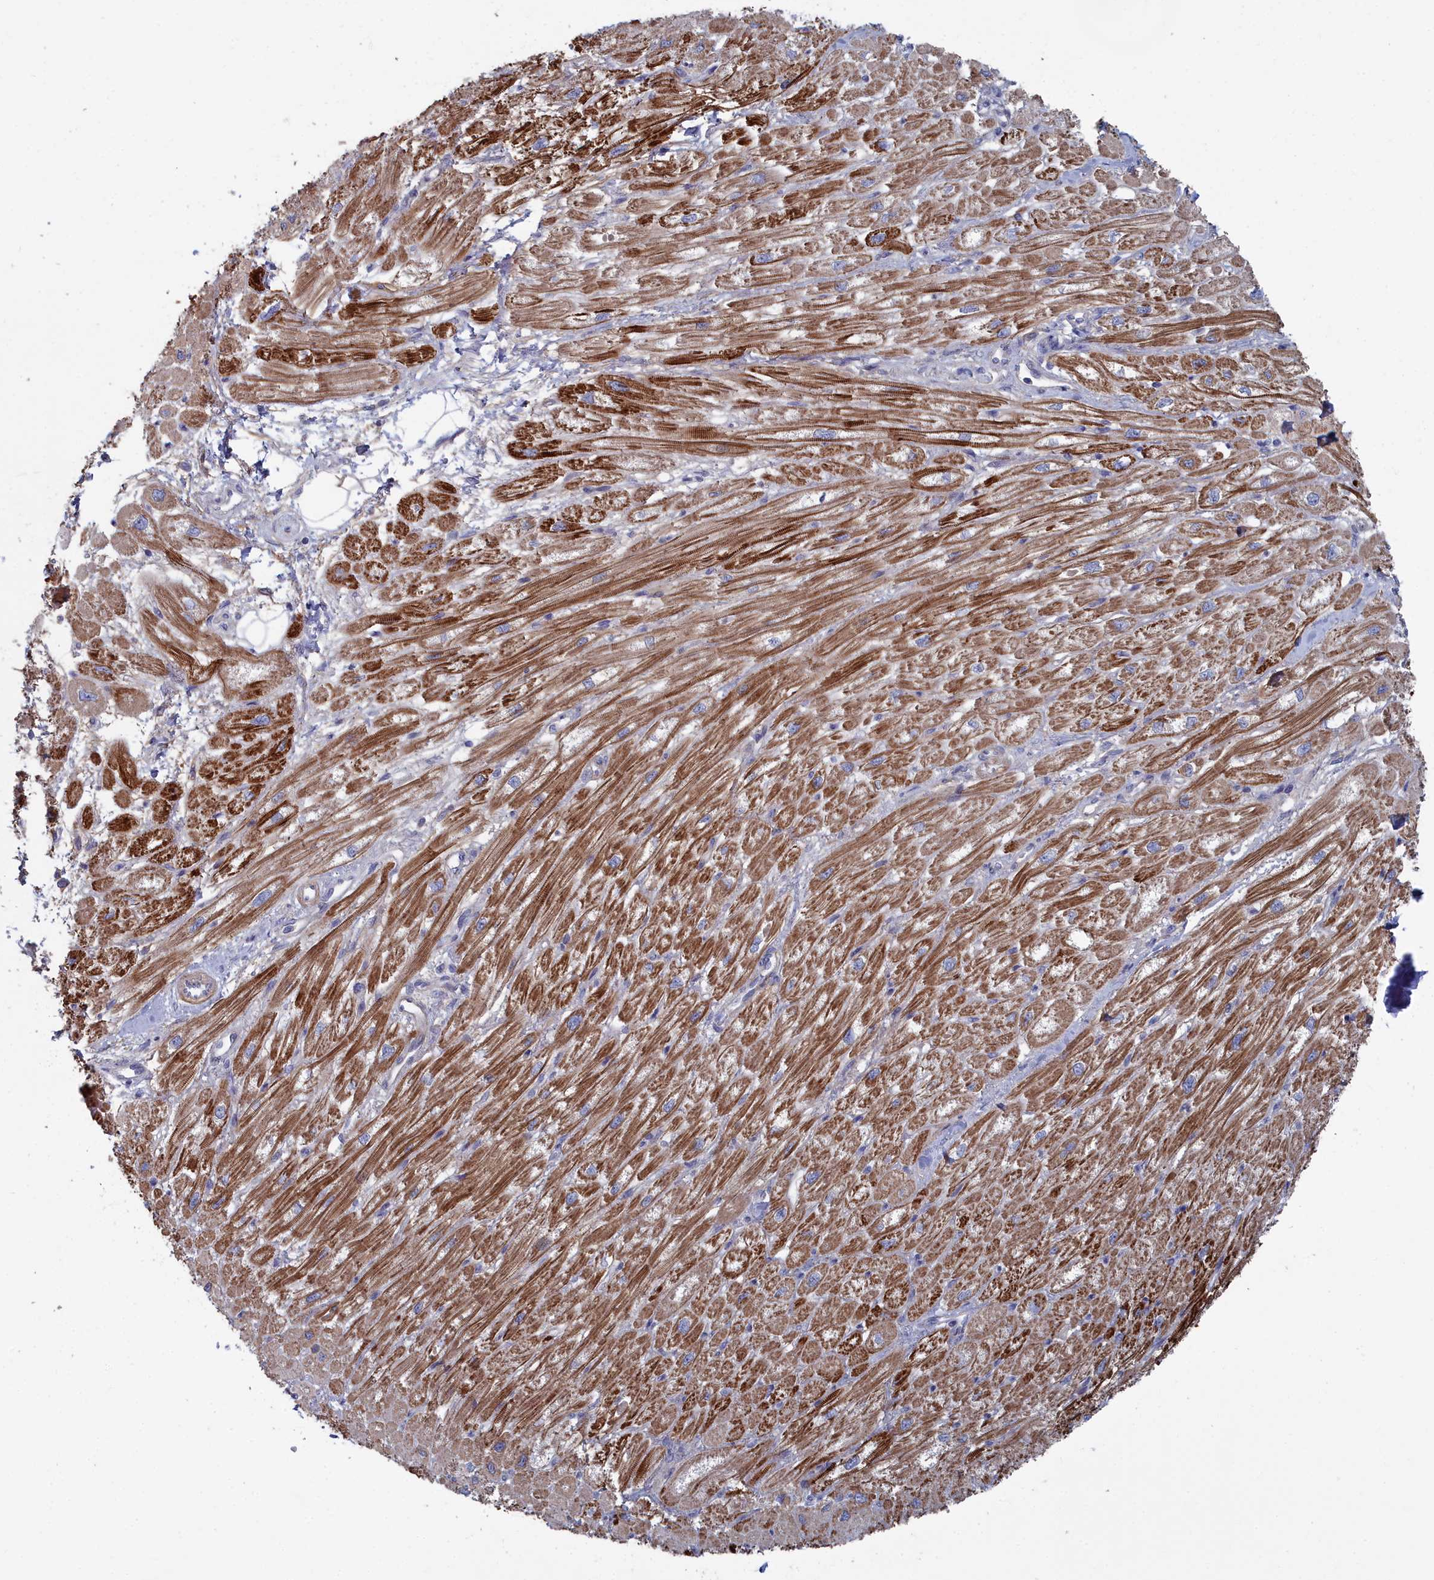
{"staining": {"intensity": "strong", "quantity": ">75%", "location": "cytoplasmic/membranous"}, "tissue": "heart muscle", "cell_type": "Cardiomyocytes", "image_type": "normal", "snomed": [{"axis": "morphology", "description": "Normal tissue, NOS"}, {"axis": "topography", "description": "Heart"}], "caption": "A high amount of strong cytoplasmic/membranous positivity is present in about >75% of cardiomyocytes in unremarkable heart muscle. (DAB = brown stain, brightfield microscopy at high magnification).", "gene": "SHISAL2A", "patient": {"sex": "male", "age": 65}}